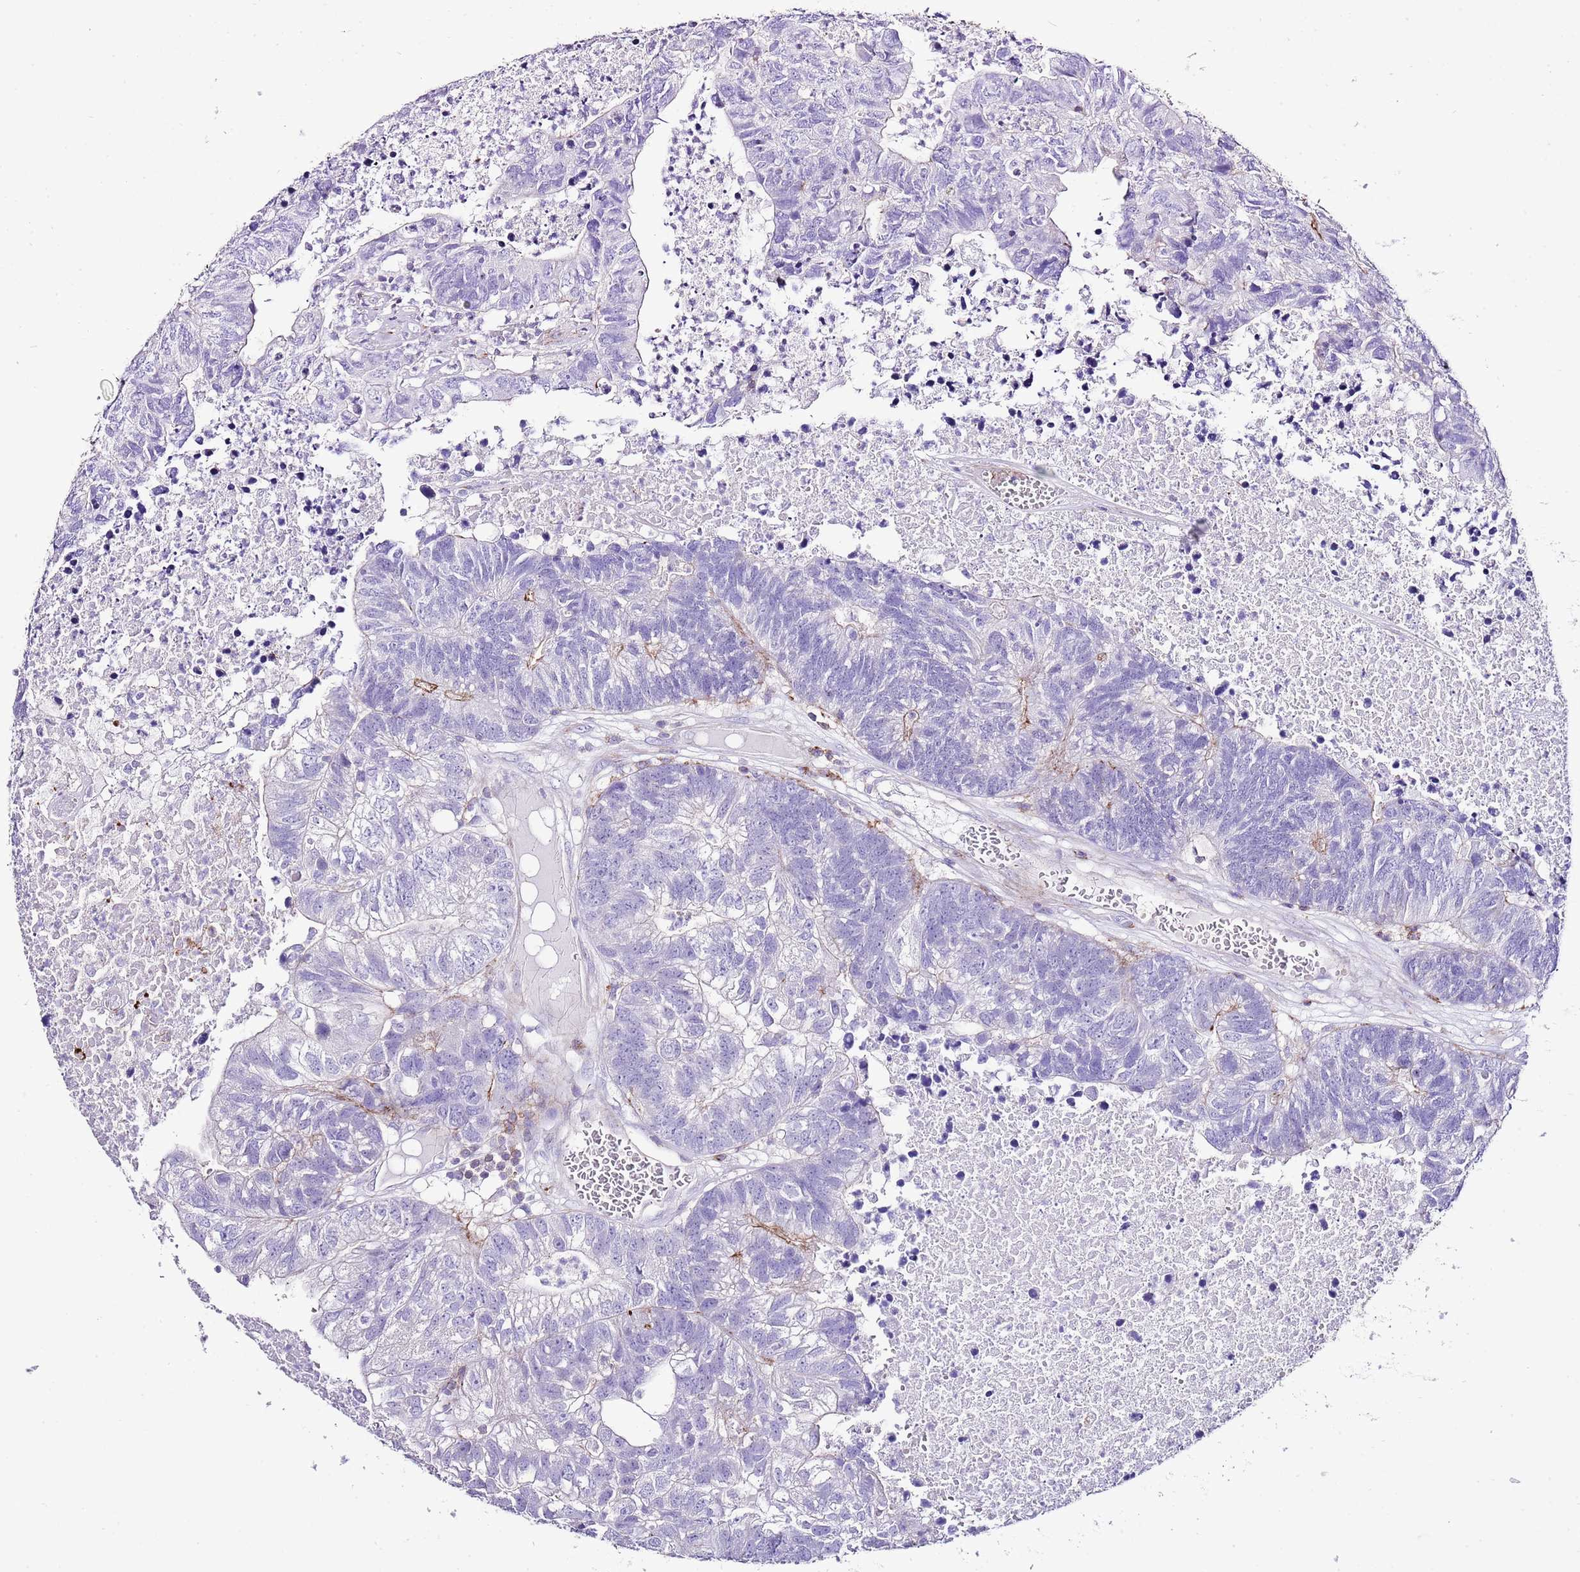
{"staining": {"intensity": "moderate", "quantity": "<25%", "location": "cytoplasmic/membranous"}, "tissue": "colorectal cancer", "cell_type": "Tumor cells", "image_type": "cancer", "snomed": [{"axis": "morphology", "description": "Adenocarcinoma, NOS"}, {"axis": "topography", "description": "Colon"}], "caption": "Human colorectal cancer stained with a brown dye demonstrates moderate cytoplasmic/membranous positive positivity in about <25% of tumor cells.", "gene": "ALDH3A1", "patient": {"sex": "female", "age": 48}}